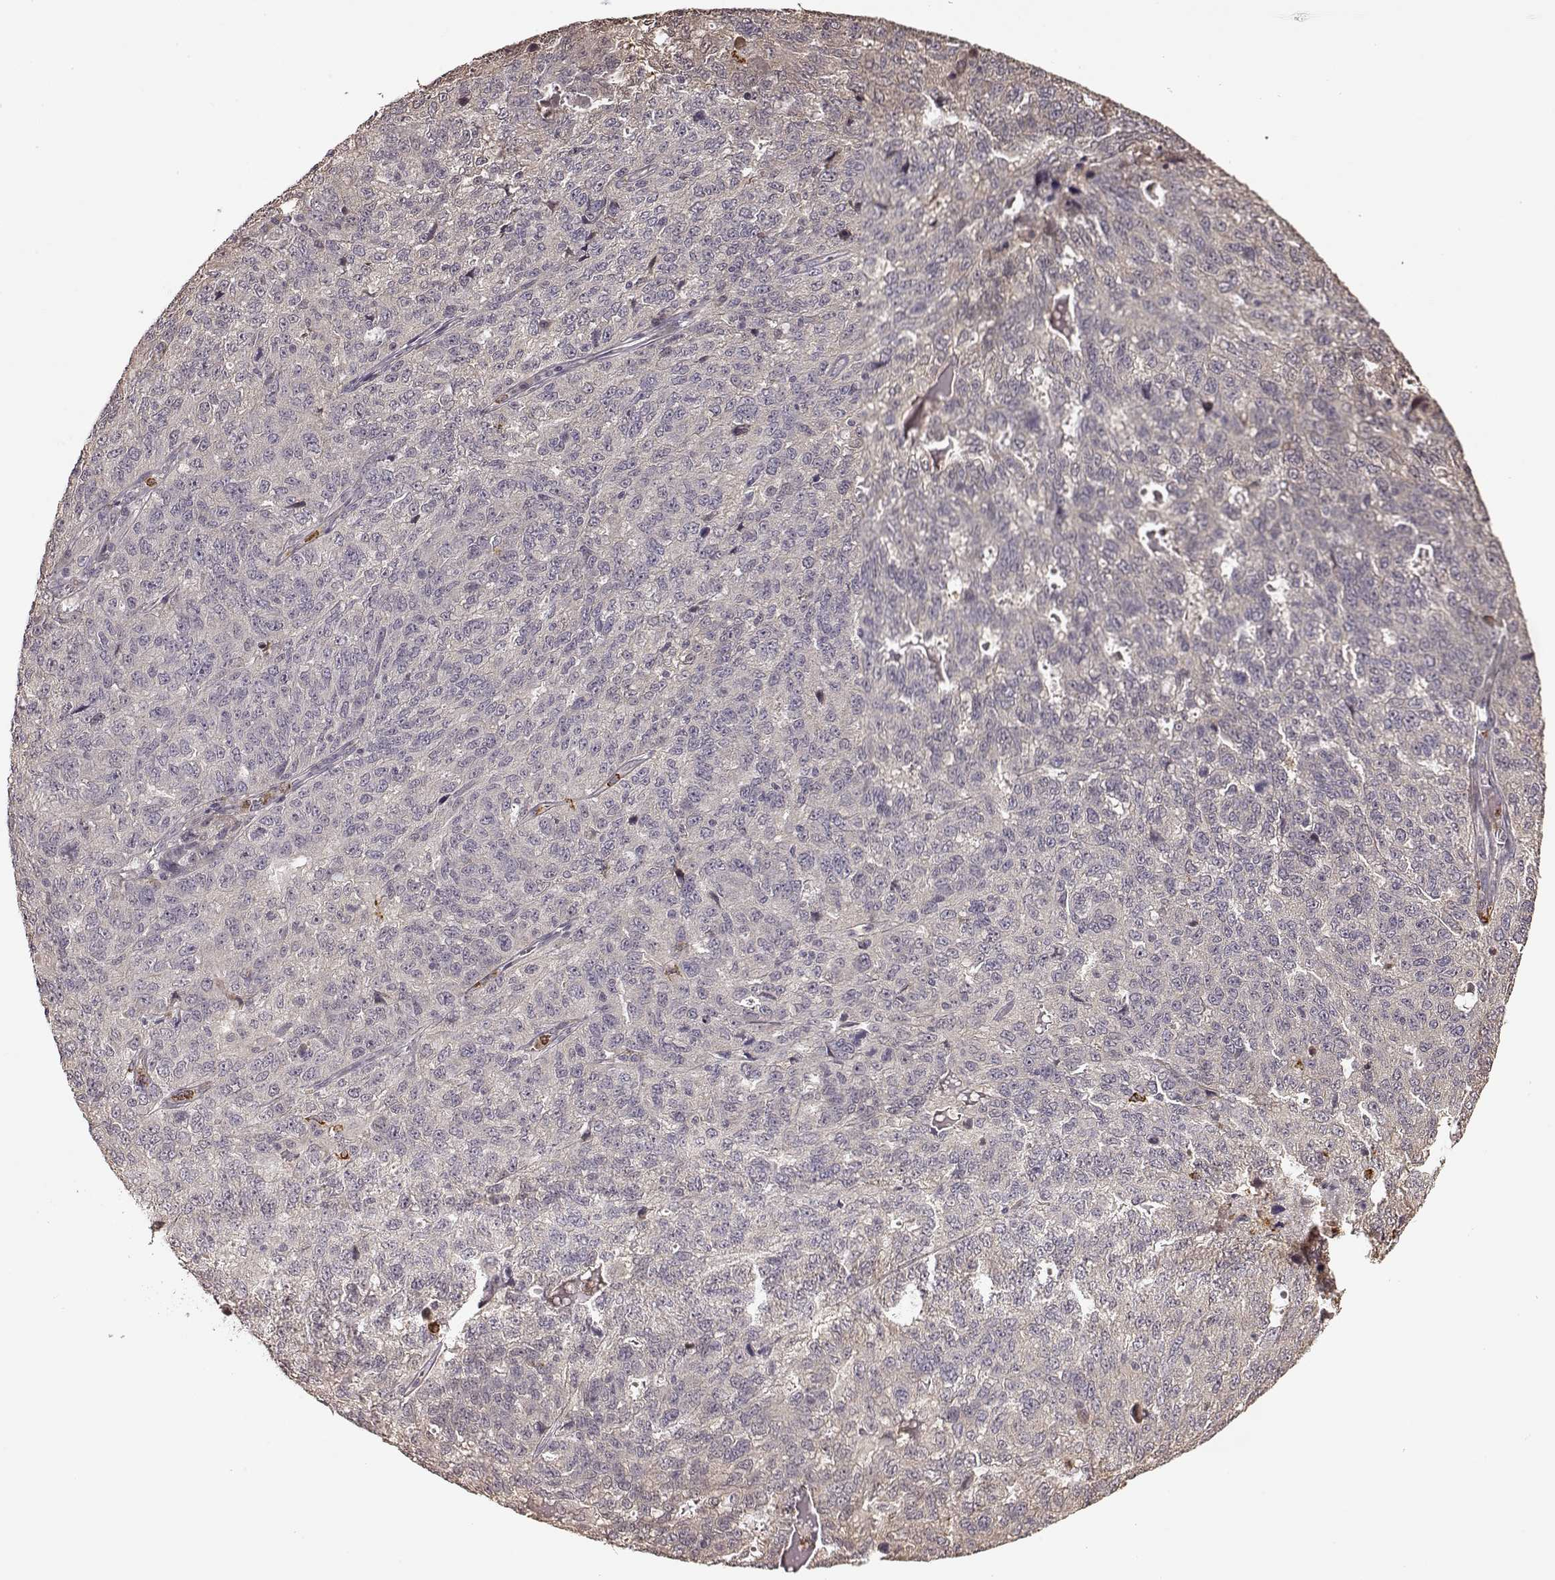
{"staining": {"intensity": "negative", "quantity": "none", "location": "none"}, "tissue": "ovarian cancer", "cell_type": "Tumor cells", "image_type": "cancer", "snomed": [{"axis": "morphology", "description": "Cystadenocarcinoma, serous, NOS"}, {"axis": "topography", "description": "Ovary"}], "caption": "This is an immunohistochemistry micrograph of human ovarian serous cystadenocarcinoma. There is no positivity in tumor cells.", "gene": "CRB1", "patient": {"sex": "female", "age": 71}}